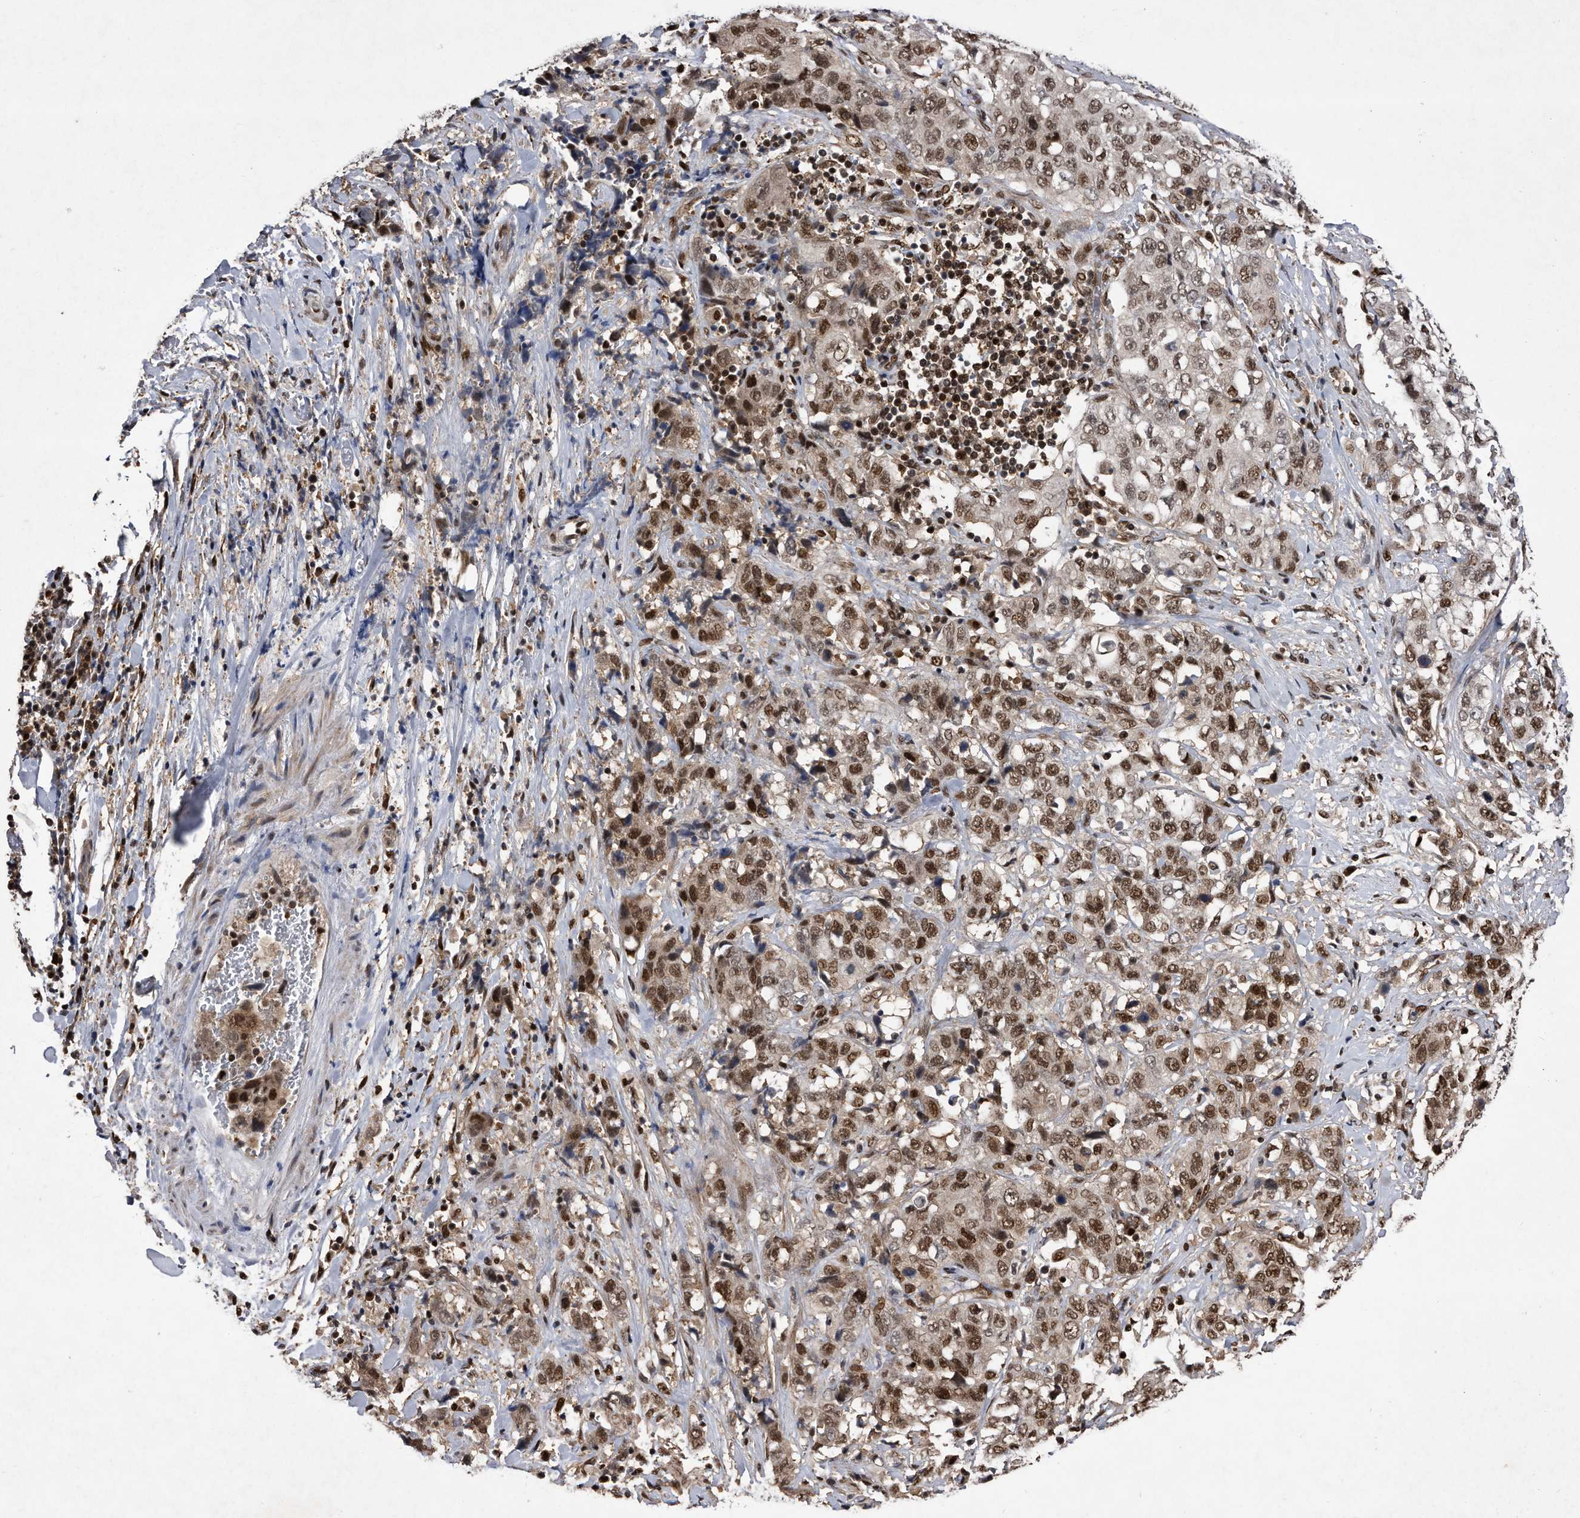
{"staining": {"intensity": "moderate", "quantity": ">75%", "location": "nuclear"}, "tissue": "stomach cancer", "cell_type": "Tumor cells", "image_type": "cancer", "snomed": [{"axis": "morphology", "description": "Adenocarcinoma, NOS"}, {"axis": "topography", "description": "Stomach"}], "caption": "A histopathology image of stomach adenocarcinoma stained for a protein exhibits moderate nuclear brown staining in tumor cells.", "gene": "RAD23B", "patient": {"sex": "male", "age": 48}}